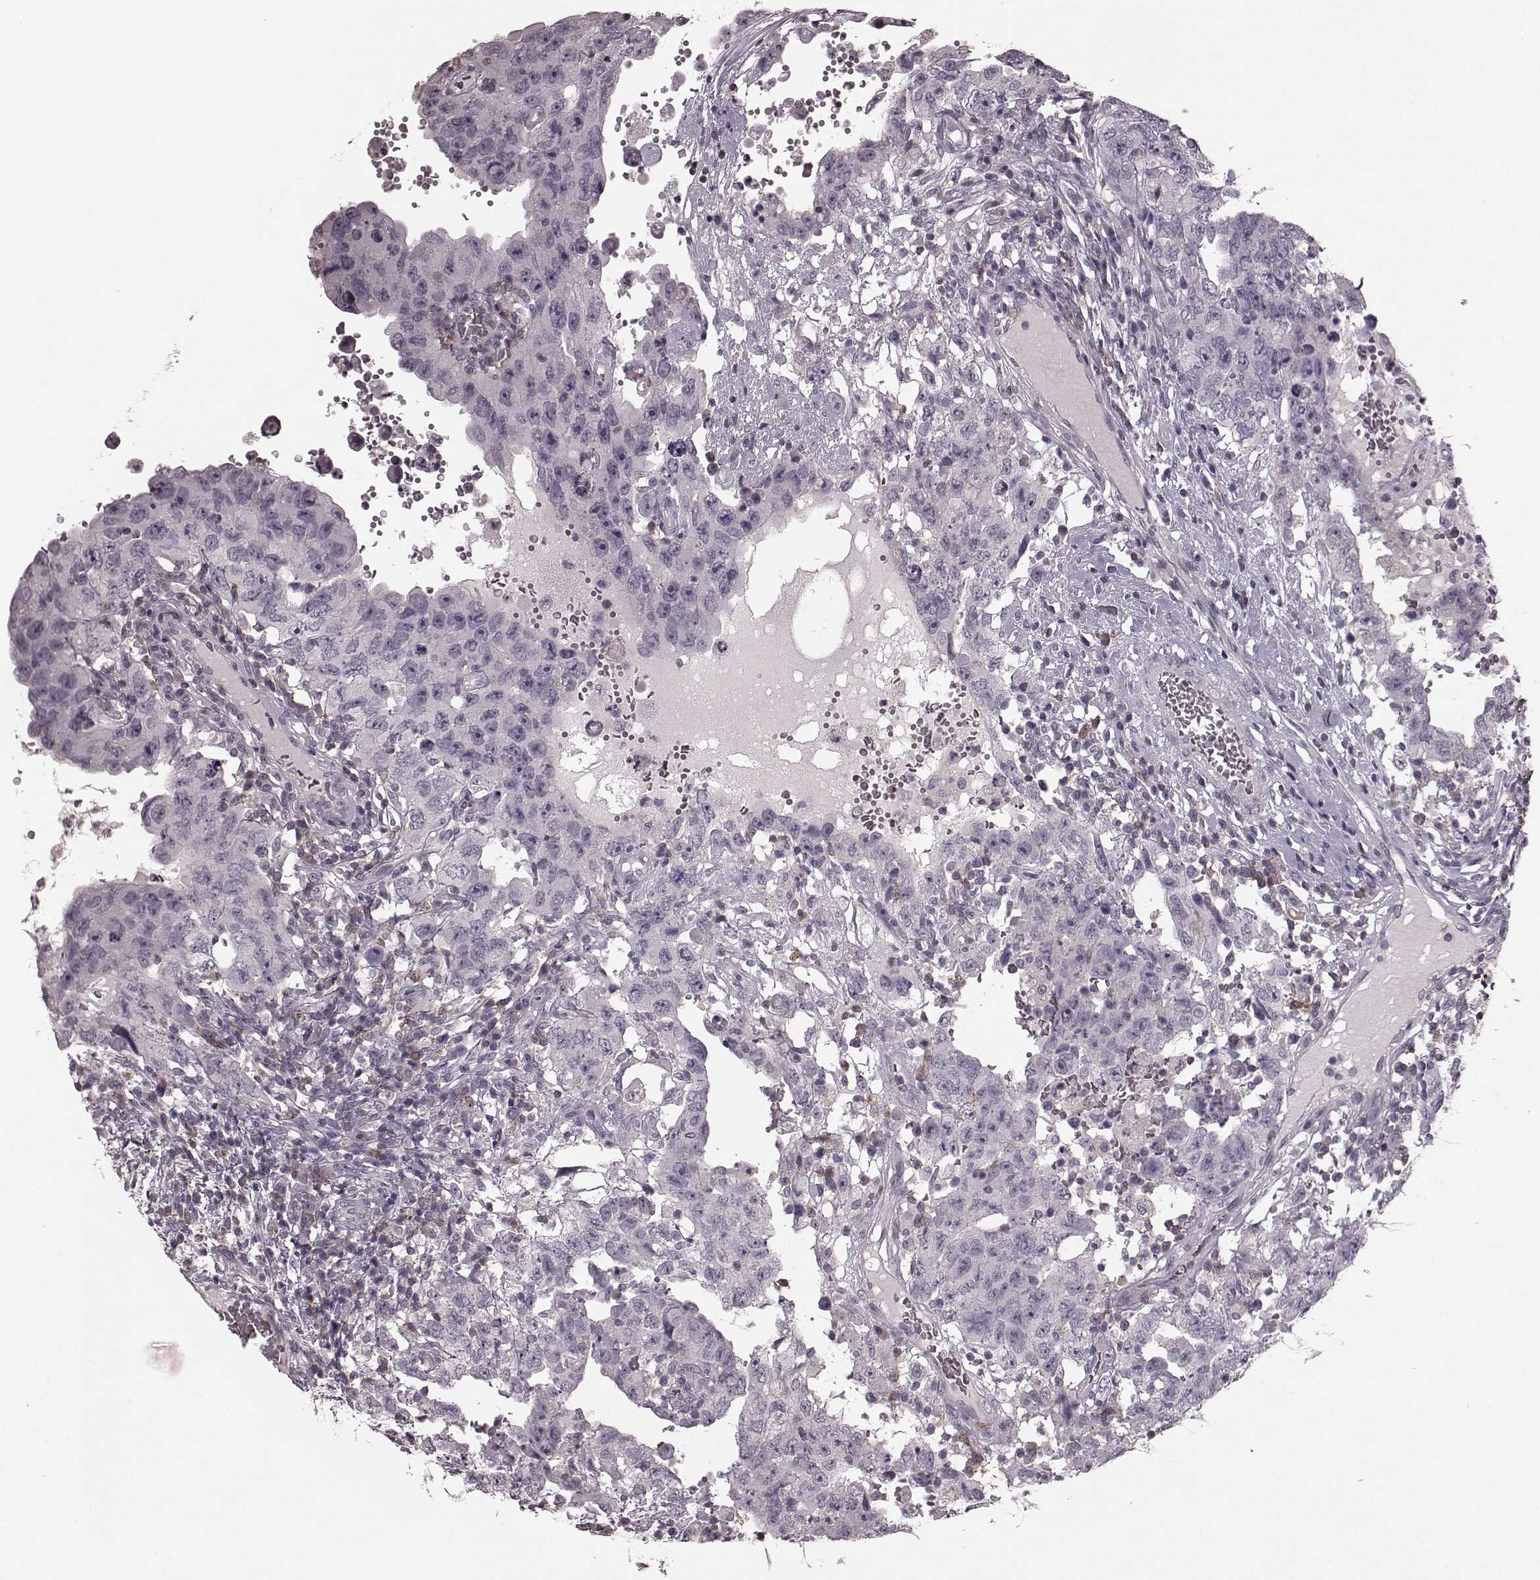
{"staining": {"intensity": "negative", "quantity": "none", "location": "none"}, "tissue": "testis cancer", "cell_type": "Tumor cells", "image_type": "cancer", "snomed": [{"axis": "morphology", "description": "Carcinoma, Embryonal, NOS"}, {"axis": "topography", "description": "Testis"}], "caption": "Tumor cells show no significant positivity in testis cancer (embryonal carcinoma). (DAB immunohistochemistry, high magnification).", "gene": "CD28", "patient": {"sex": "male", "age": 26}}